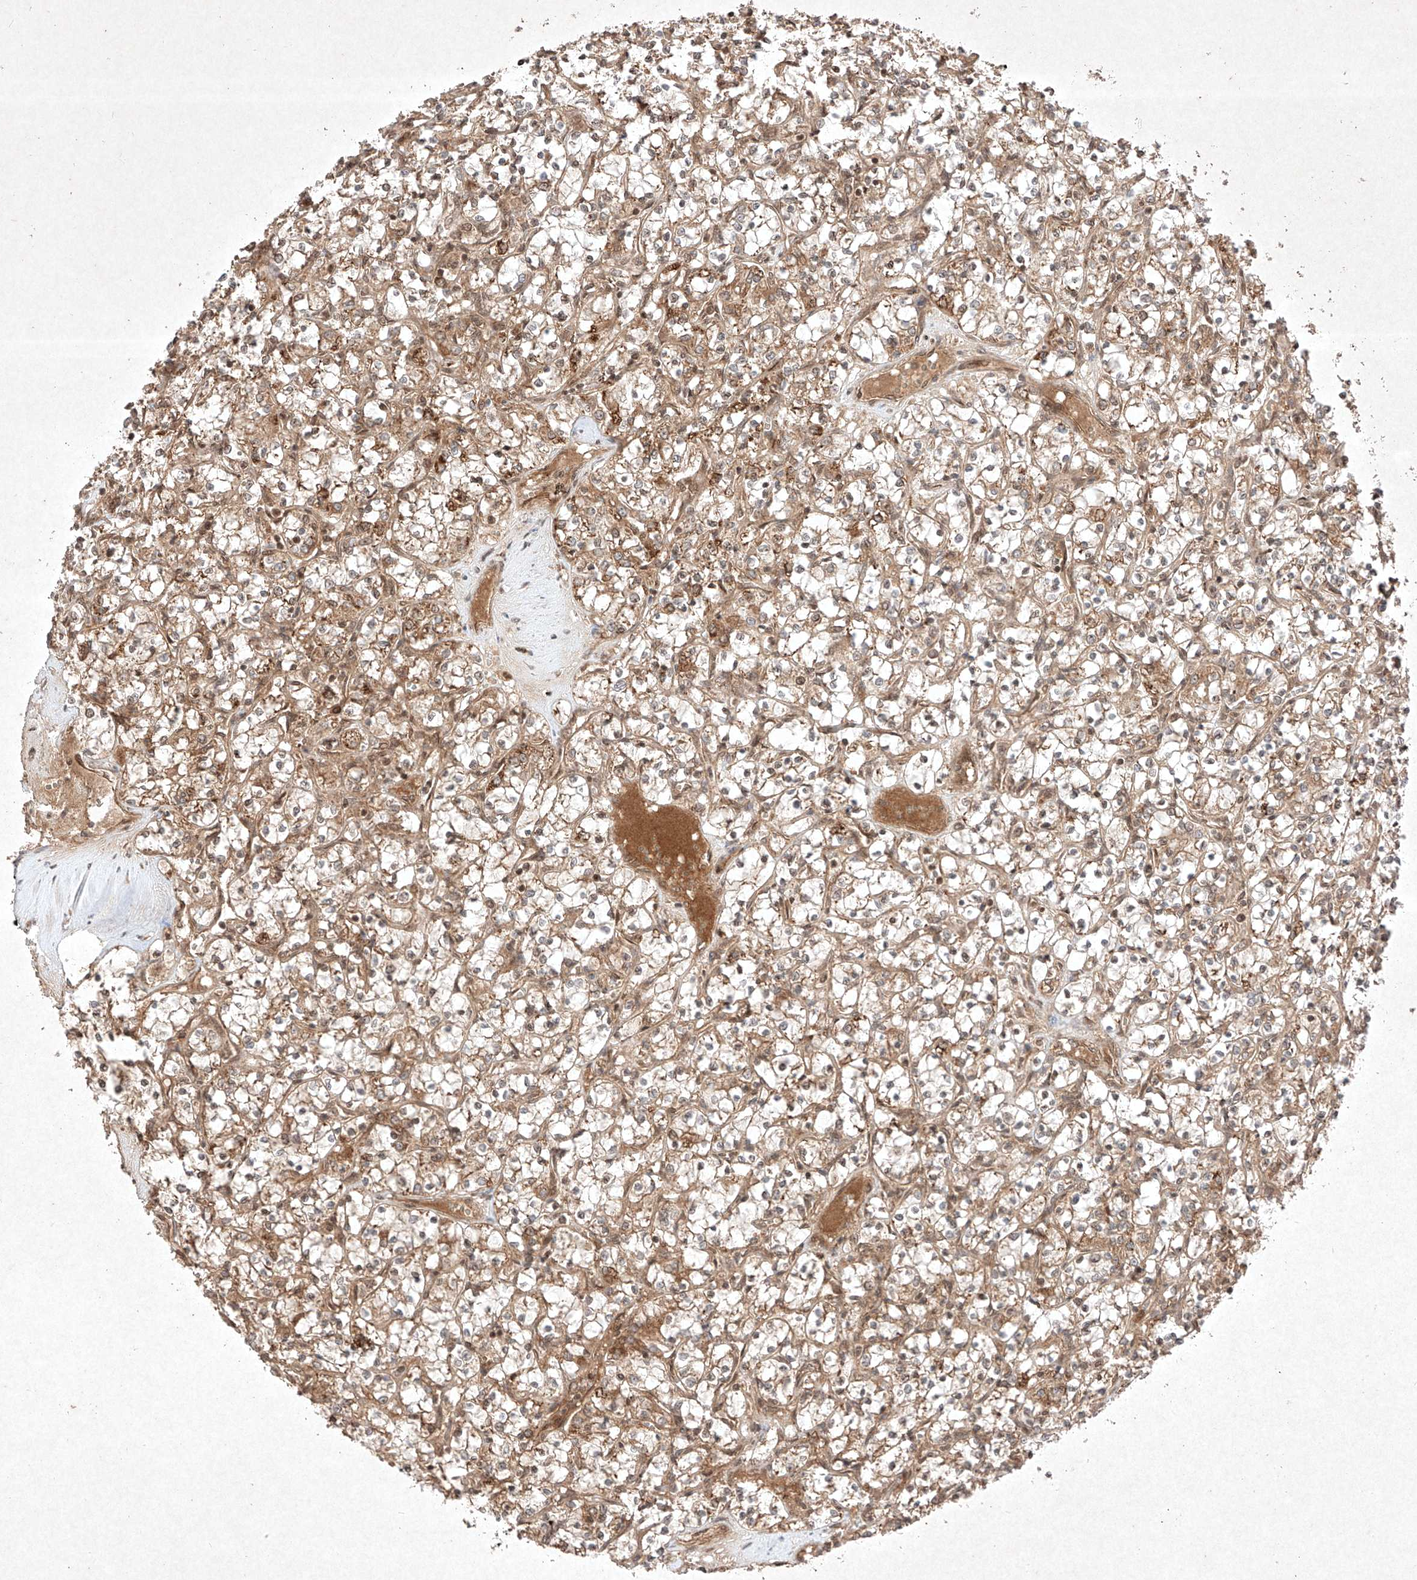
{"staining": {"intensity": "moderate", "quantity": "<25%", "location": "cytoplasmic/membranous"}, "tissue": "renal cancer", "cell_type": "Tumor cells", "image_type": "cancer", "snomed": [{"axis": "morphology", "description": "Adenocarcinoma, NOS"}, {"axis": "topography", "description": "Kidney"}], "caption": "A low amount of moderate cytoplasmic/membranous positivity is appreciated in about <25% of tumor cells in adenocarcinoma (renal) tissue. (DAB (3,3'-diaminobenzidine) IHC, brown staining for protein, blue staining for nuclei).", "gene": "RNF31", "patient": {"sex": "female", "age": 69}}